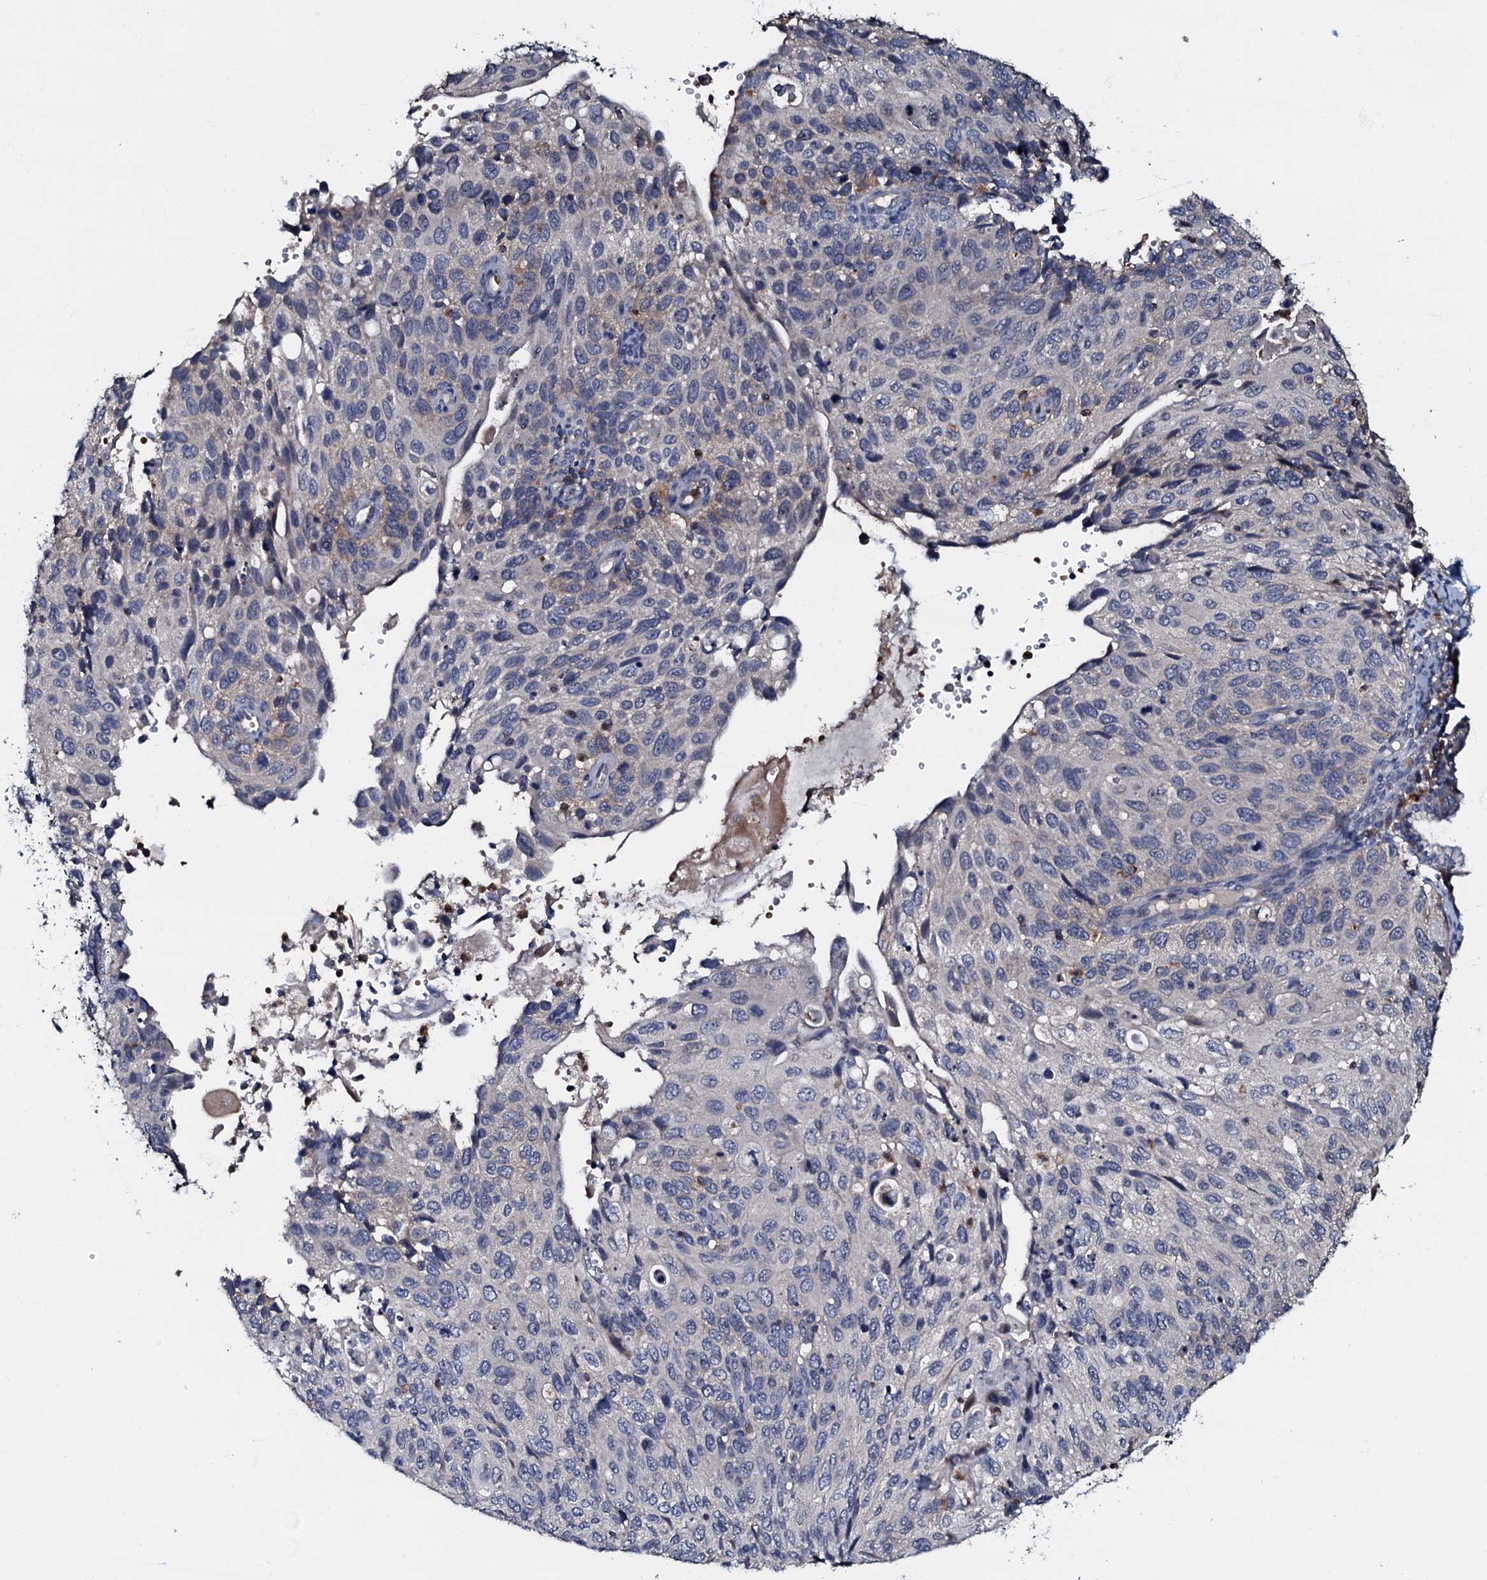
{"staining": {"intensity": "negative", "quantity": "none", "location": "none"}, "tissue": "cervical cancer", "cell_type": "Tumor cells", "image_type": "cancer", "snomed": [{"axis": "morphology", "description": "Squamous cell carcinoma, NOS"}, {"axis": "topography", "description": "Cervix"}], "caption": "Image shows no protein positivity in tumor cells of cervical cancer tissue.", "gene": "CPNE2", "patient": {"sex": "female", "age": 70}}